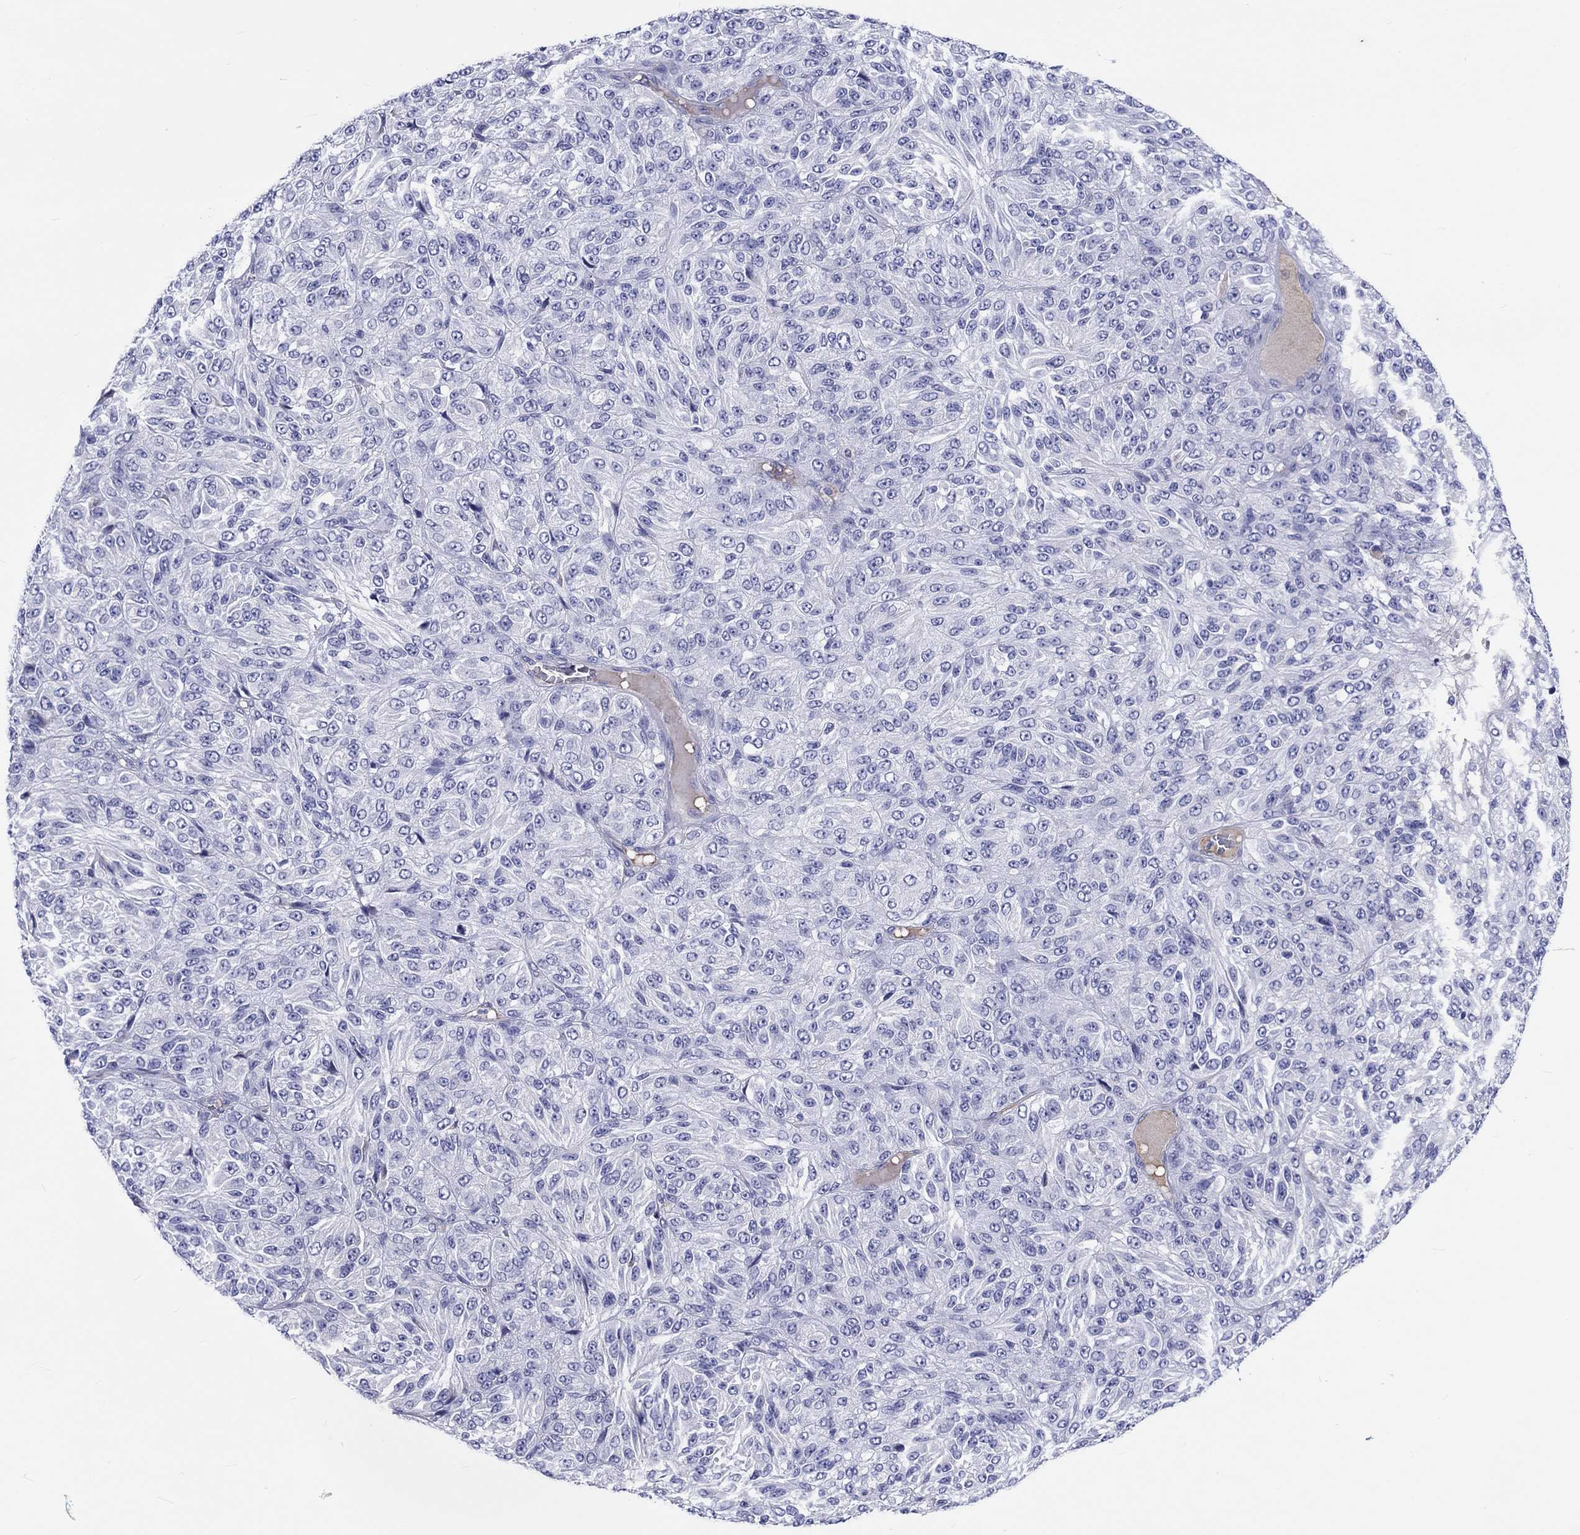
{"staining": {"intensity": "negative", "quantity": "none", "location": "none"}, "tissue": "melanoma", "cell_type": "Tumor cells", "image_type": "cancer", "snomed": [{"axis": "morphology", "description": "Malignant melanoma, Metastatic site"}, {"axis": "topography", "description": "Brain"}], "caption": "An immunohistochemistry photomicrograph of melanoma is shown. There is no staining in tumor cells of melanoma.", "gene": "CDY2B", "patient": {"sex": "female", "age": 56}}